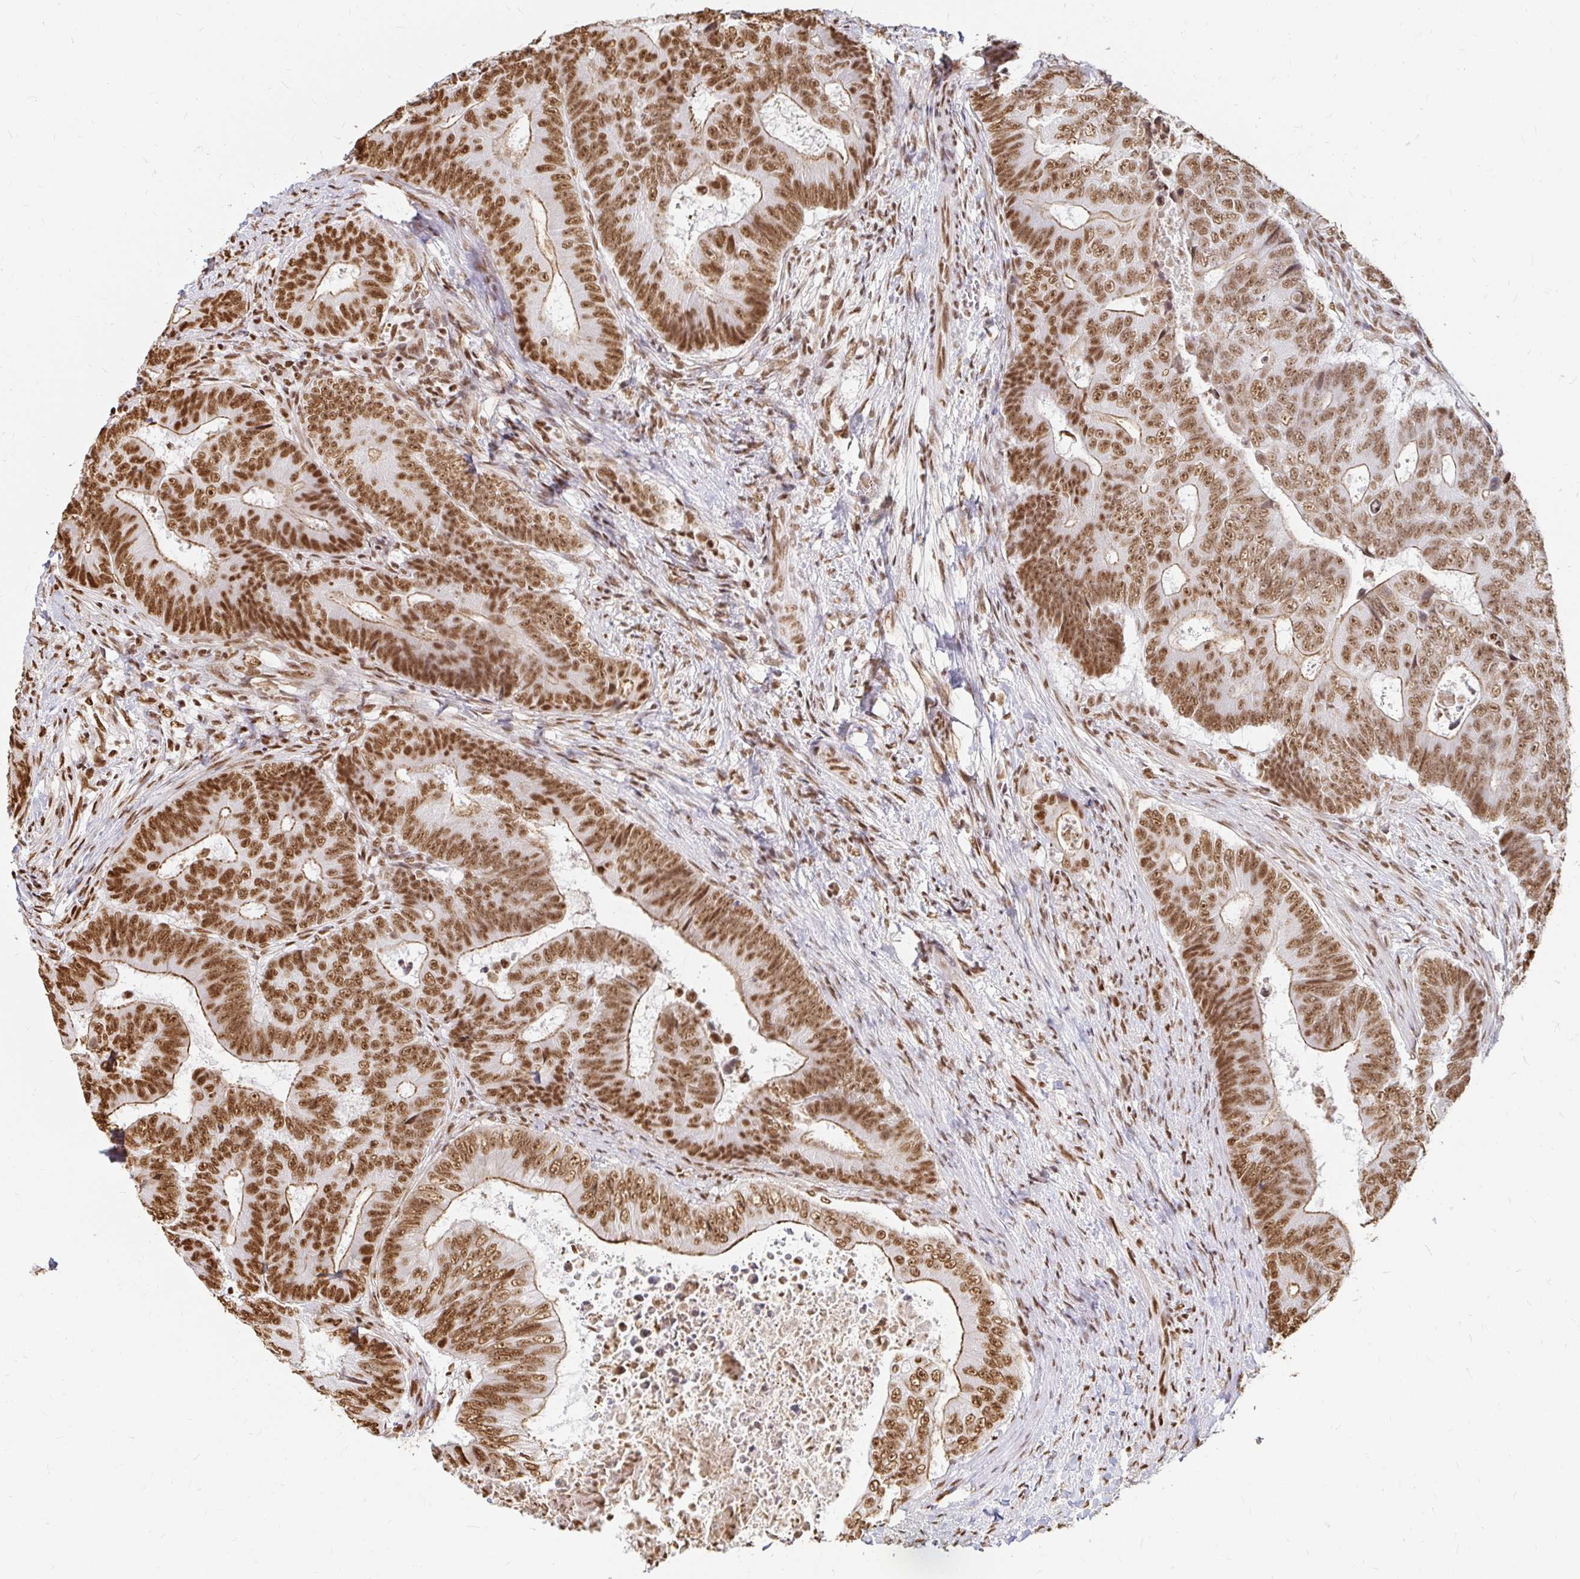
{"staining": {"intensity": "moderate", "quantity": ">75%", "location": "cytoplasmic/membranous,nuclear"}, "tissue": "colorectal cancer", "cell_type": "Tumor cells", "image_type": "cancer", "snomed": [{"axis": "morphology", "description": "Adenocarcinoma, NOS"}, {"axis": "topography", "description": "Colon"}], "caption": "Immunohistochemistry of human colorectal cancer reveals medium levels of moderate cytoplasmic/membranous and nuclear staining in approximately >75% of tumor cells.", "gene": "HNRNPU", "patient": {"sex": "female", "age": 48}}